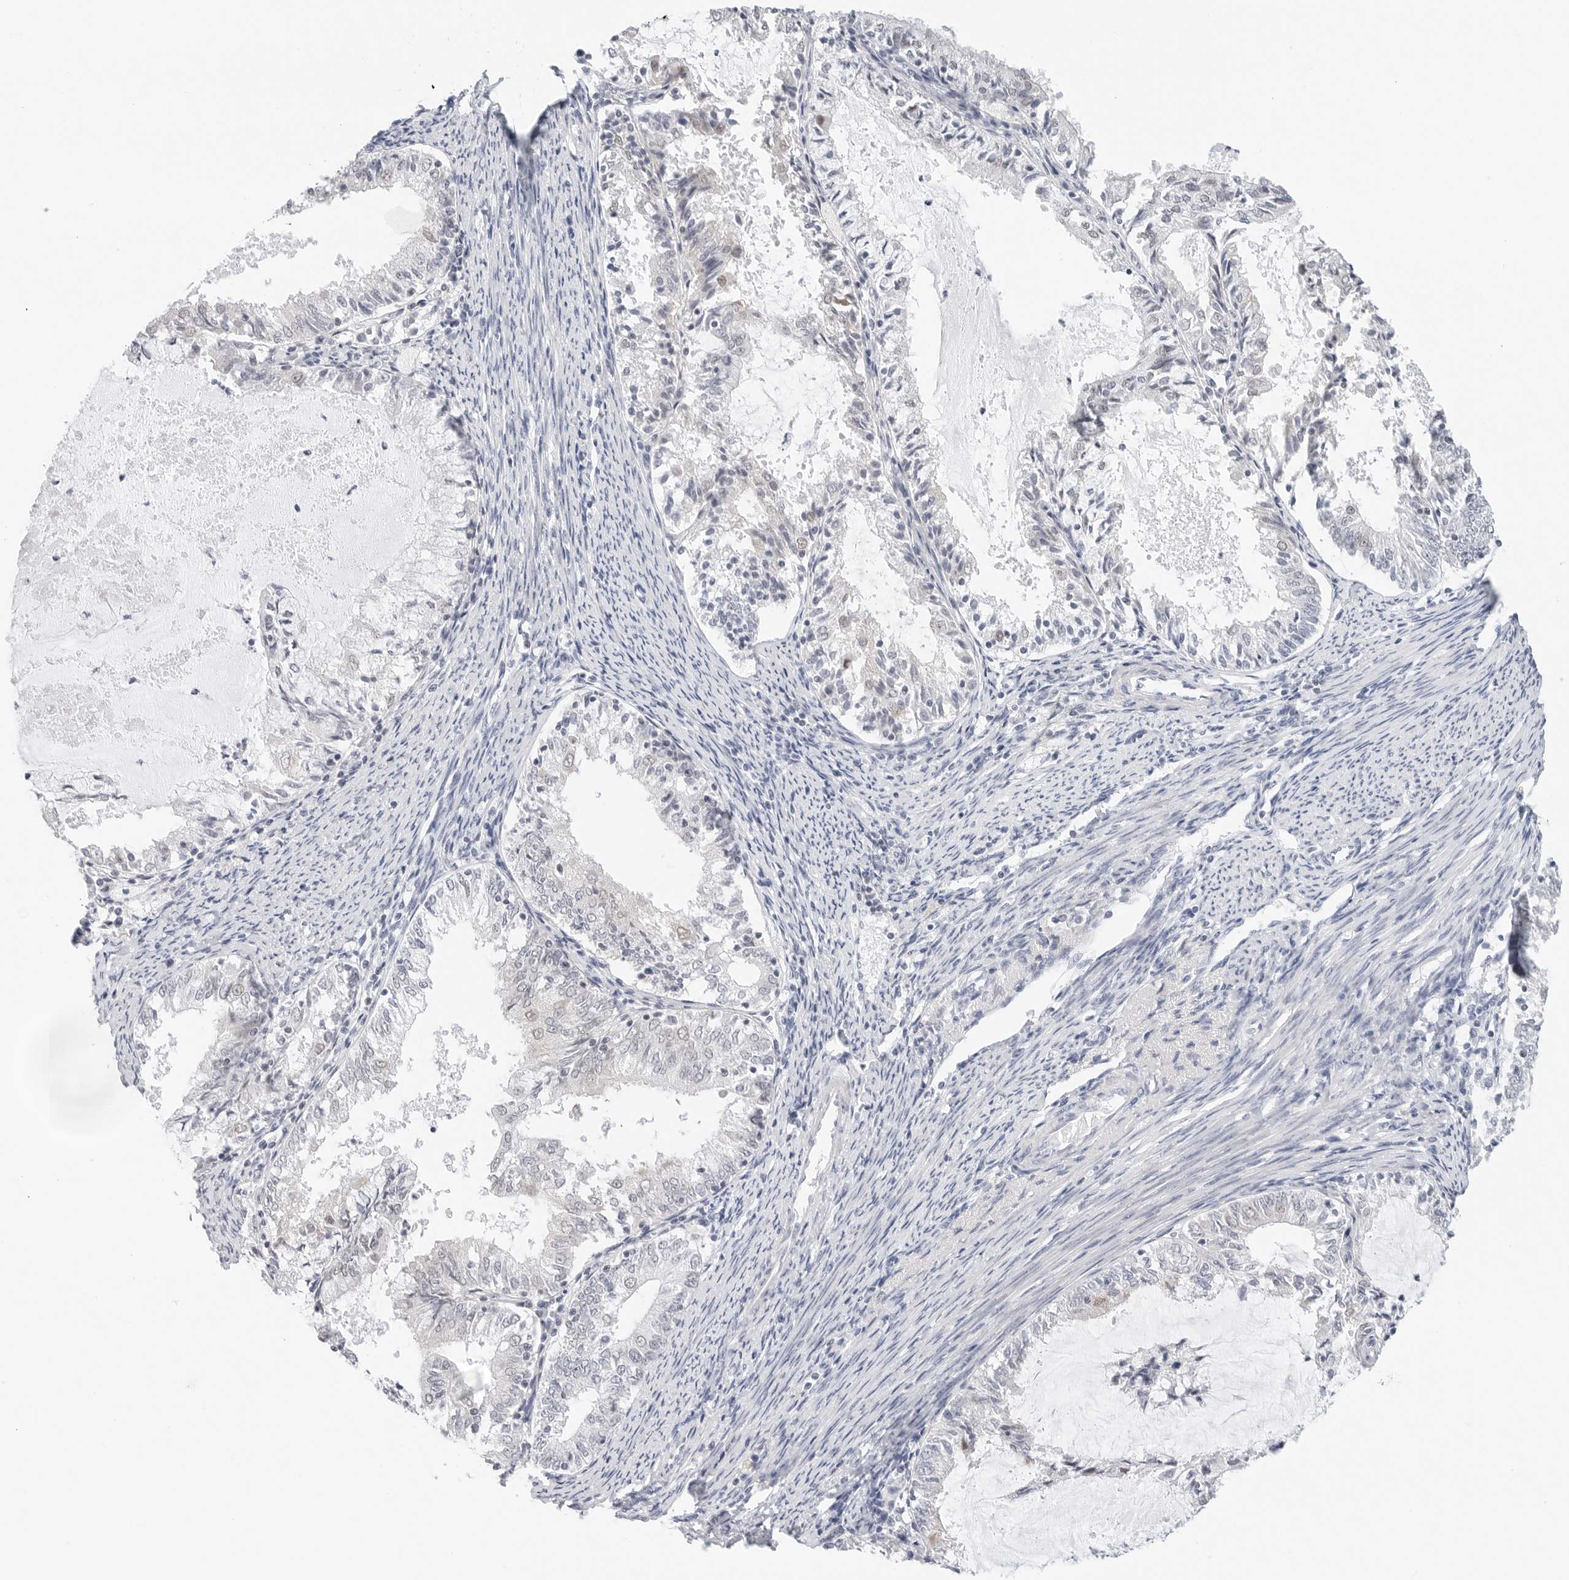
{"staining": {"intensity": "negative", "quantity": "none", "location": "none"}, "tissue": "endometrial cancer", "cell_type": "Tumor cells", "image_type": "cancer", "snomed": [{"axis": "morphology", "description": "Adenocarcinoma, NOS"}, {"axis": "topography", "description": "Endometrium"}], "caption": "Endometrial cancer (adenocarcinoma) was stained to show a protein in brown. There is no significant expression in tumor cells.", "gene": "TSEN2", "patient": {"sex": "female", "age": 57}}